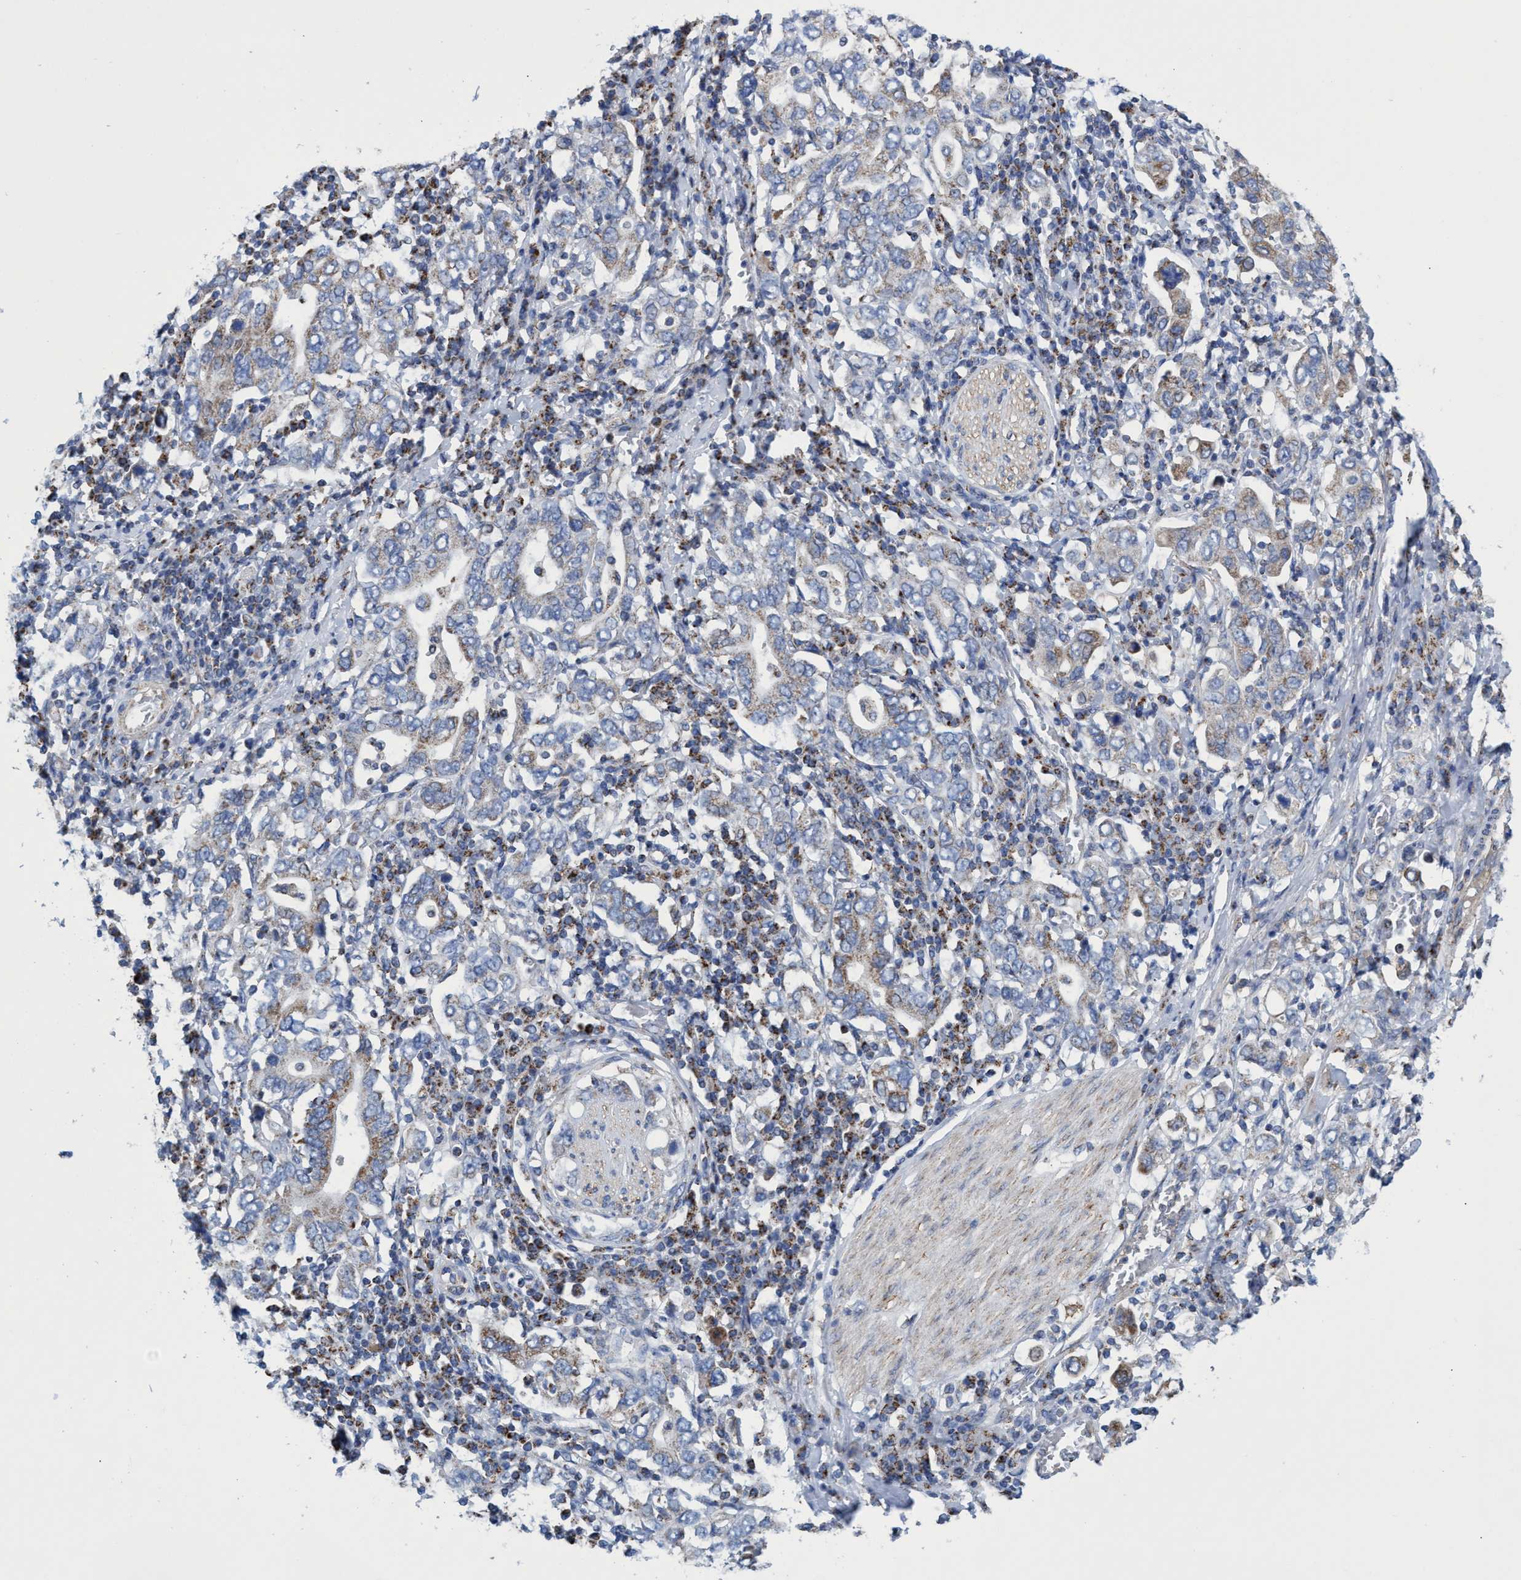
{"staining": {"intensity": "moderate", "quantity": "<25%", "location": "cytoplasmic/membranous"}, "tissue": "stomach cancer", "cell_type": "Tumor cells", "image_type": "cancer", "snomed": [{"axis": "morphology", "description": "Adenocarcinoma, NOS"}, {"axis": "topography", "description": "Stomach, upper"}], "caption": "Immunohistochemical staining of human stomach adenocarcinoma shows low levels of moderate cytoplasmic/membranous staining in about <25% of tumor cells. (IHC, brightfield microscopy, high magnification).", "gene": "ZNF750", "patient": {"sex": "male", "age": 62}}